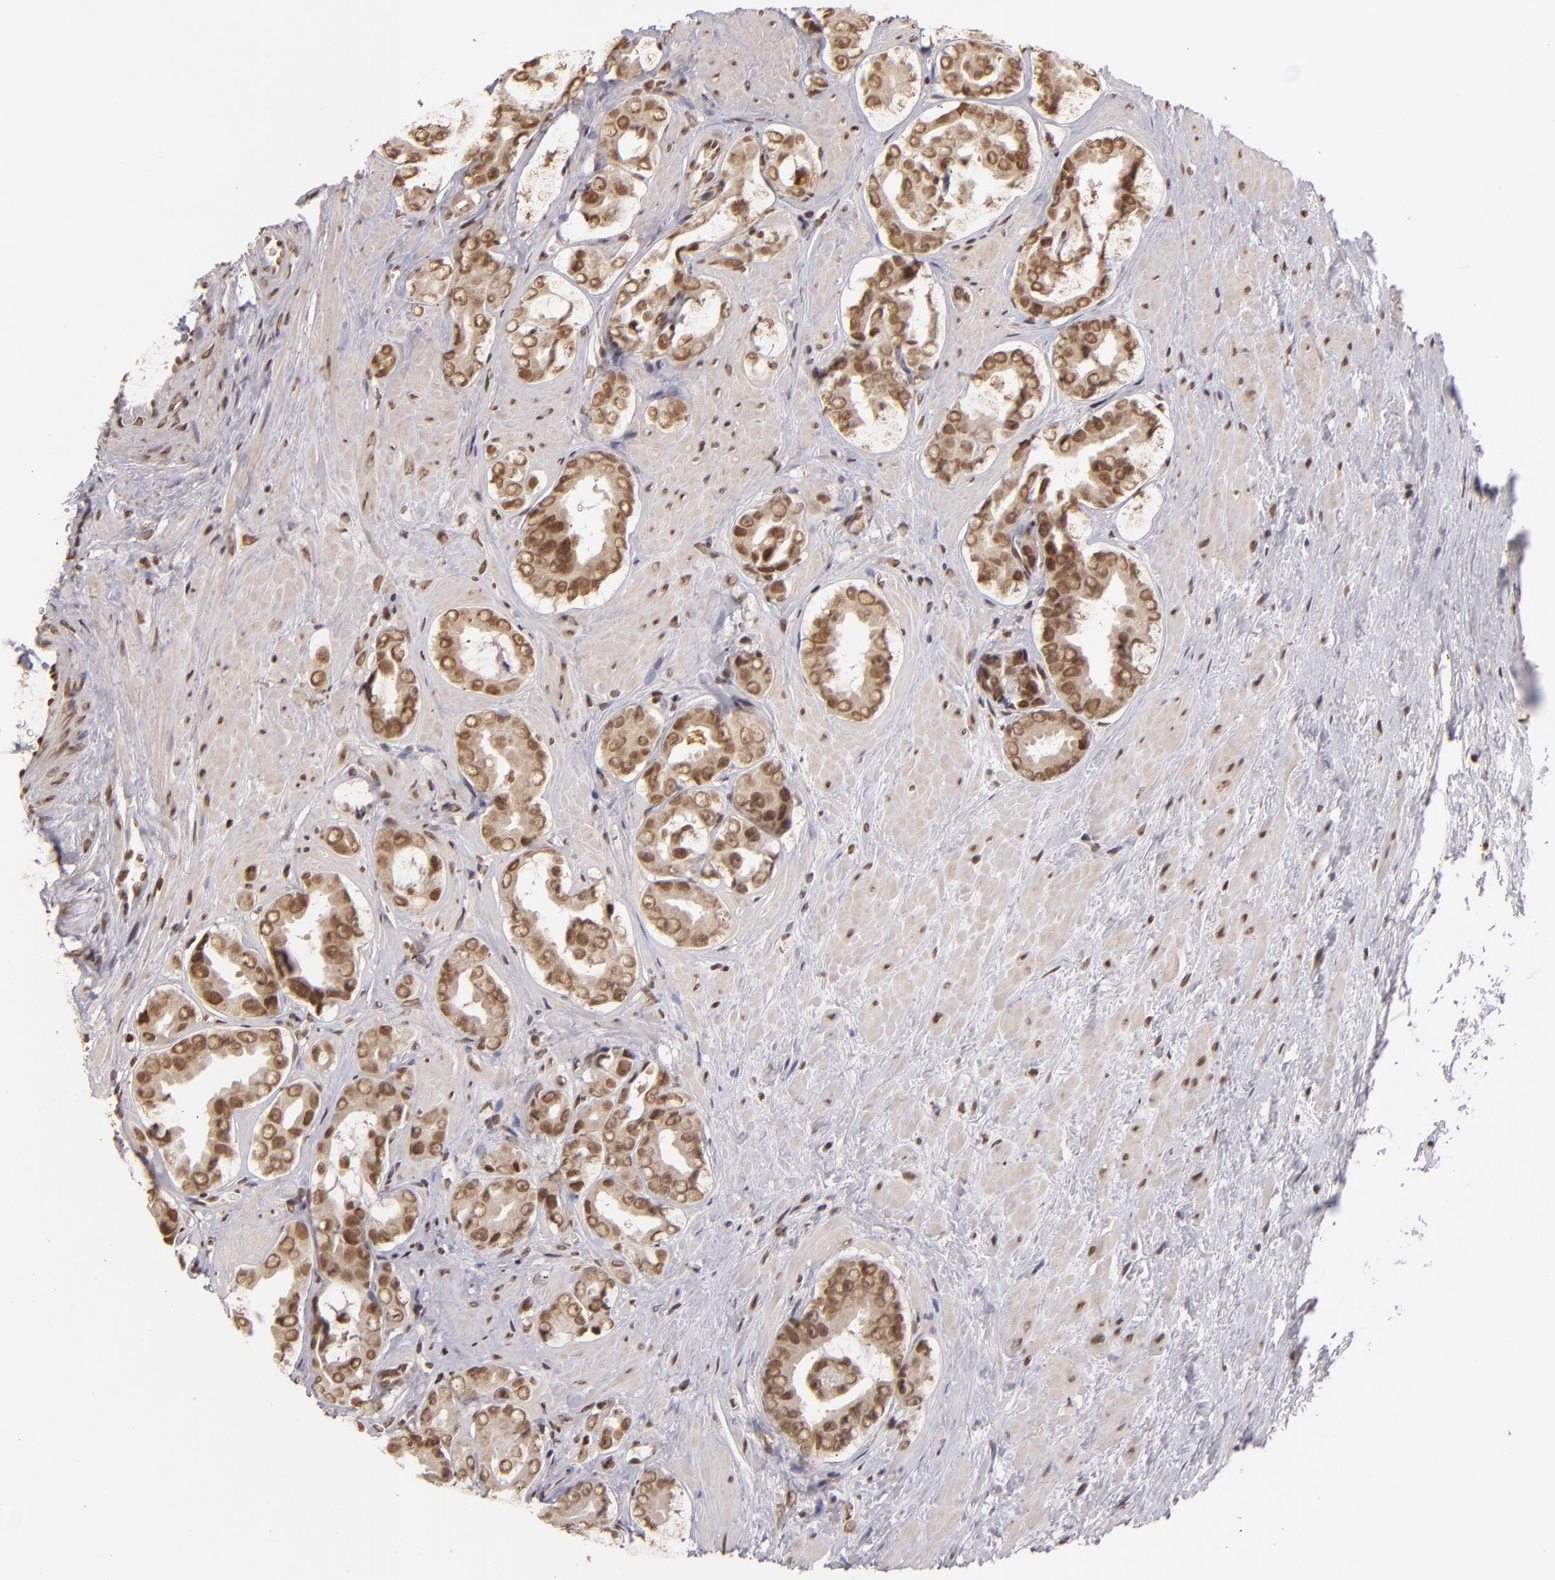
{"staining": {"intensity": "strong", "quantity": ">75%", "location": "nuclear"}, "tissue": "prostate cancer", "cell_type": "Tumor cells", "image_type": "cancer", "snomed": [{"axis": "morphology", "description": "Adenocarcinoma, Low grade"}, {"axis": "topography", "description": "Prostate"}], "caption": "Immunohistochemistry (DAB) staining of prostate cancer exhibits strong nuclear protein staining in approximately >75% of tumor cells.", "gene": "CUL3", "patient": {"sex": "male", "age": 59}}